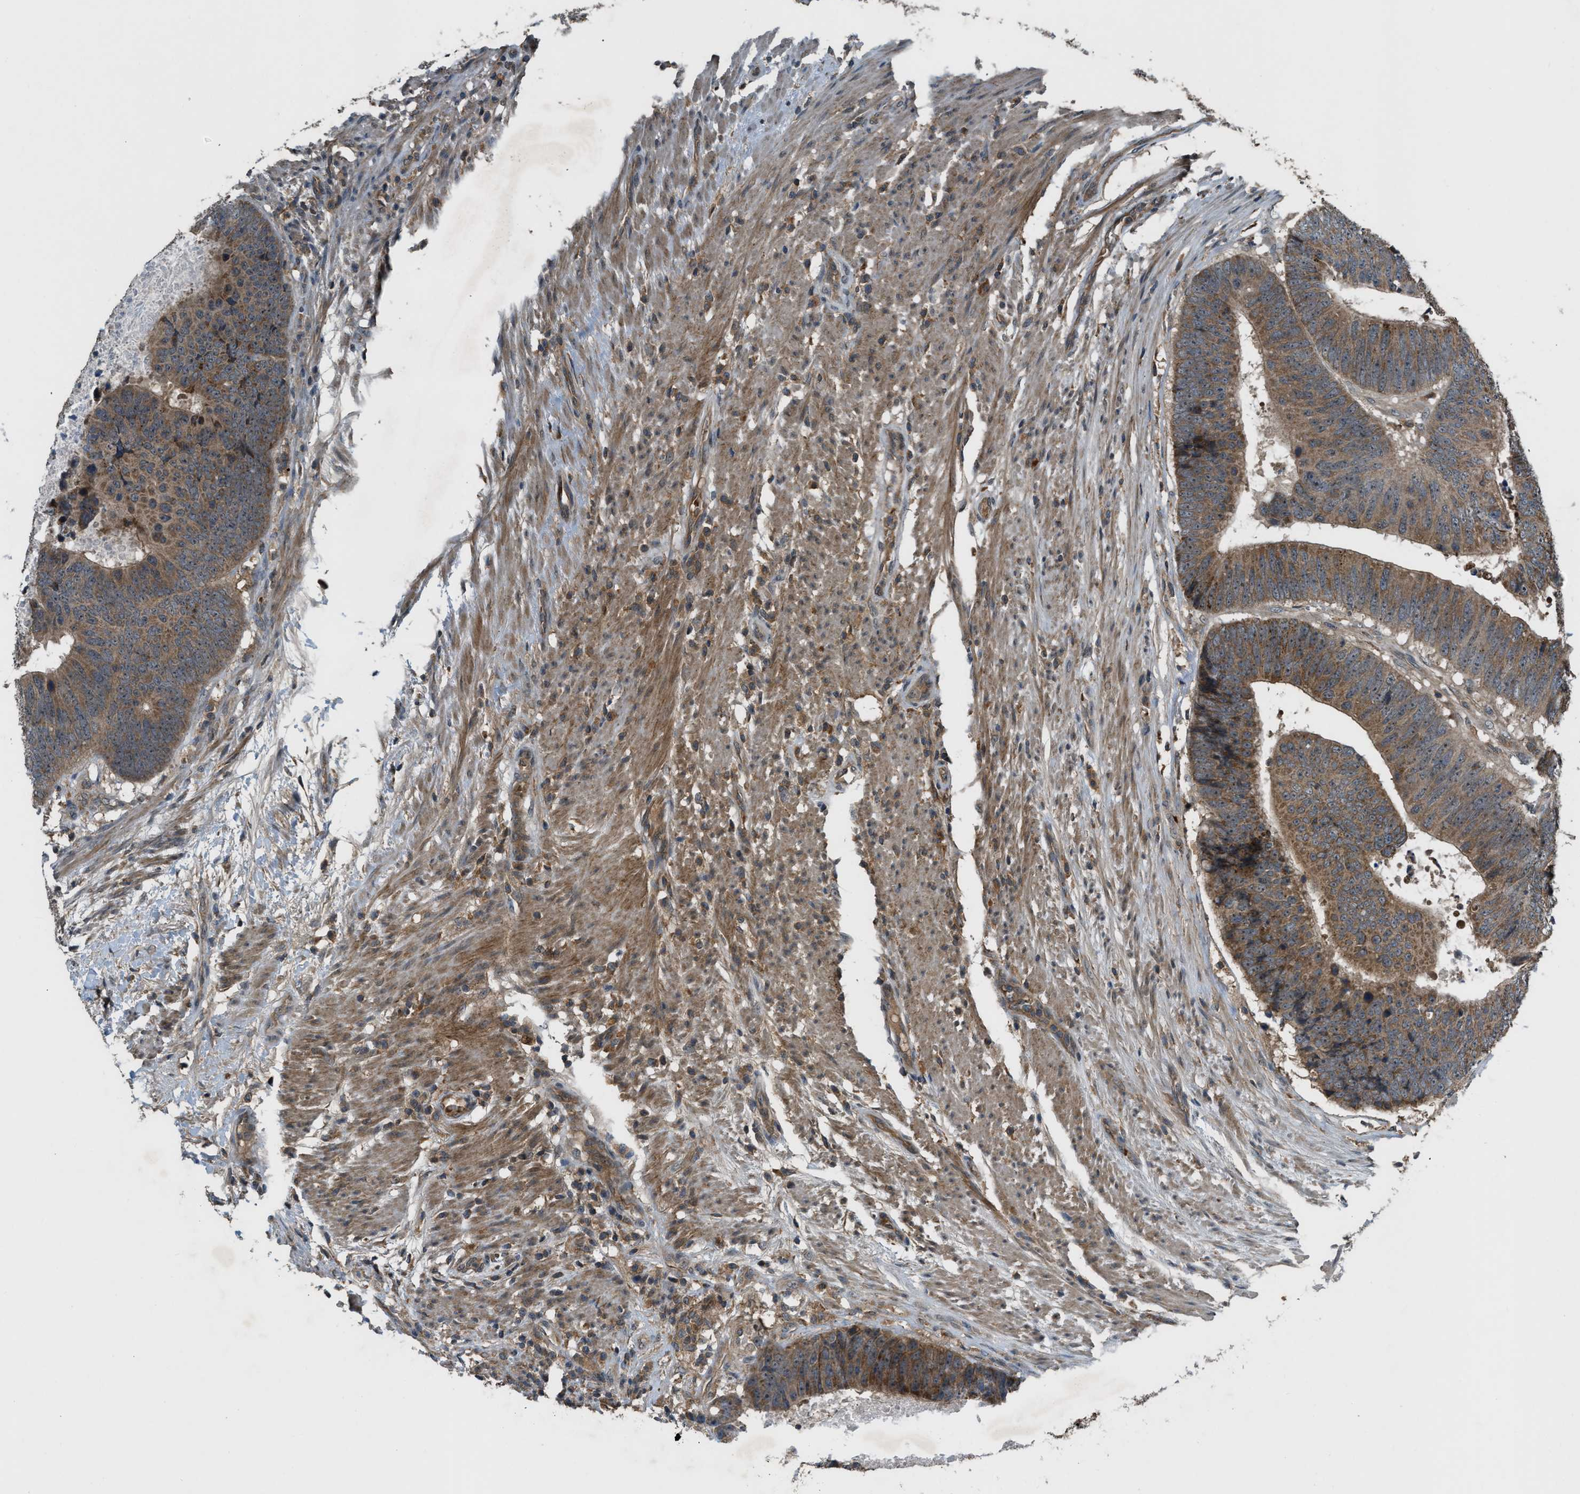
{"staining": {"intensity": "moderate", "quantity": ">75%", "location": "cytoplasmic/membranous"}, "tissue": "colorectal cancer", "cell_type": "Tumor cells", "image_type": "cancer", "snomed": [{"axis": "morphology", "description": "Adenocarcinoma, NOS"}, {"axis": "topography", "description": "Colon"}], "caption": "Brown immunohistochemical staining in colorectal cancer exhibits moderate cytoplasmic/membranous expression in about >75% of tumor cells.", "gene": "ZNF71", "patient": {"sex": "male", "age": 56}}